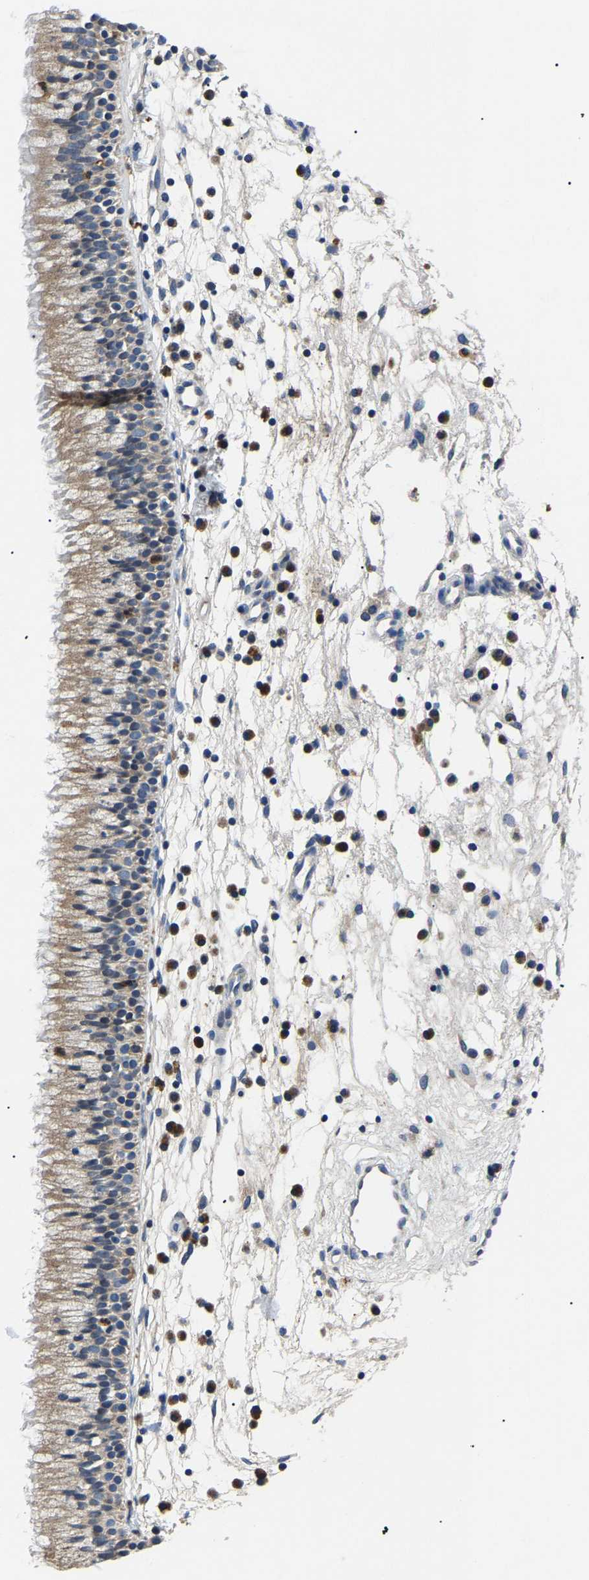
{"staining": {"intensity": "weak", "quantity": "25%-75%", "location": "cytoplasmic/membranous"}, "tissue": "nasopharynx", "cell_type": "Respiratory epithelial cells", "image_type": "normal", "snomed": [{"axis": "morphology", "description": "Normal tissue, NOS"}, {"axis": "topography", "description": "Nasopharynx"}], "caption": "IHC photomicrograph of unremarkable human nasopharynx stained for a protein (brown), which shows low levels of weak cytoplasmic/membranous expression in about 25%-75% of respiratory epithelial cells.", "gene": "TOR1B", "patient": {"sex": "male", "age": 21}}